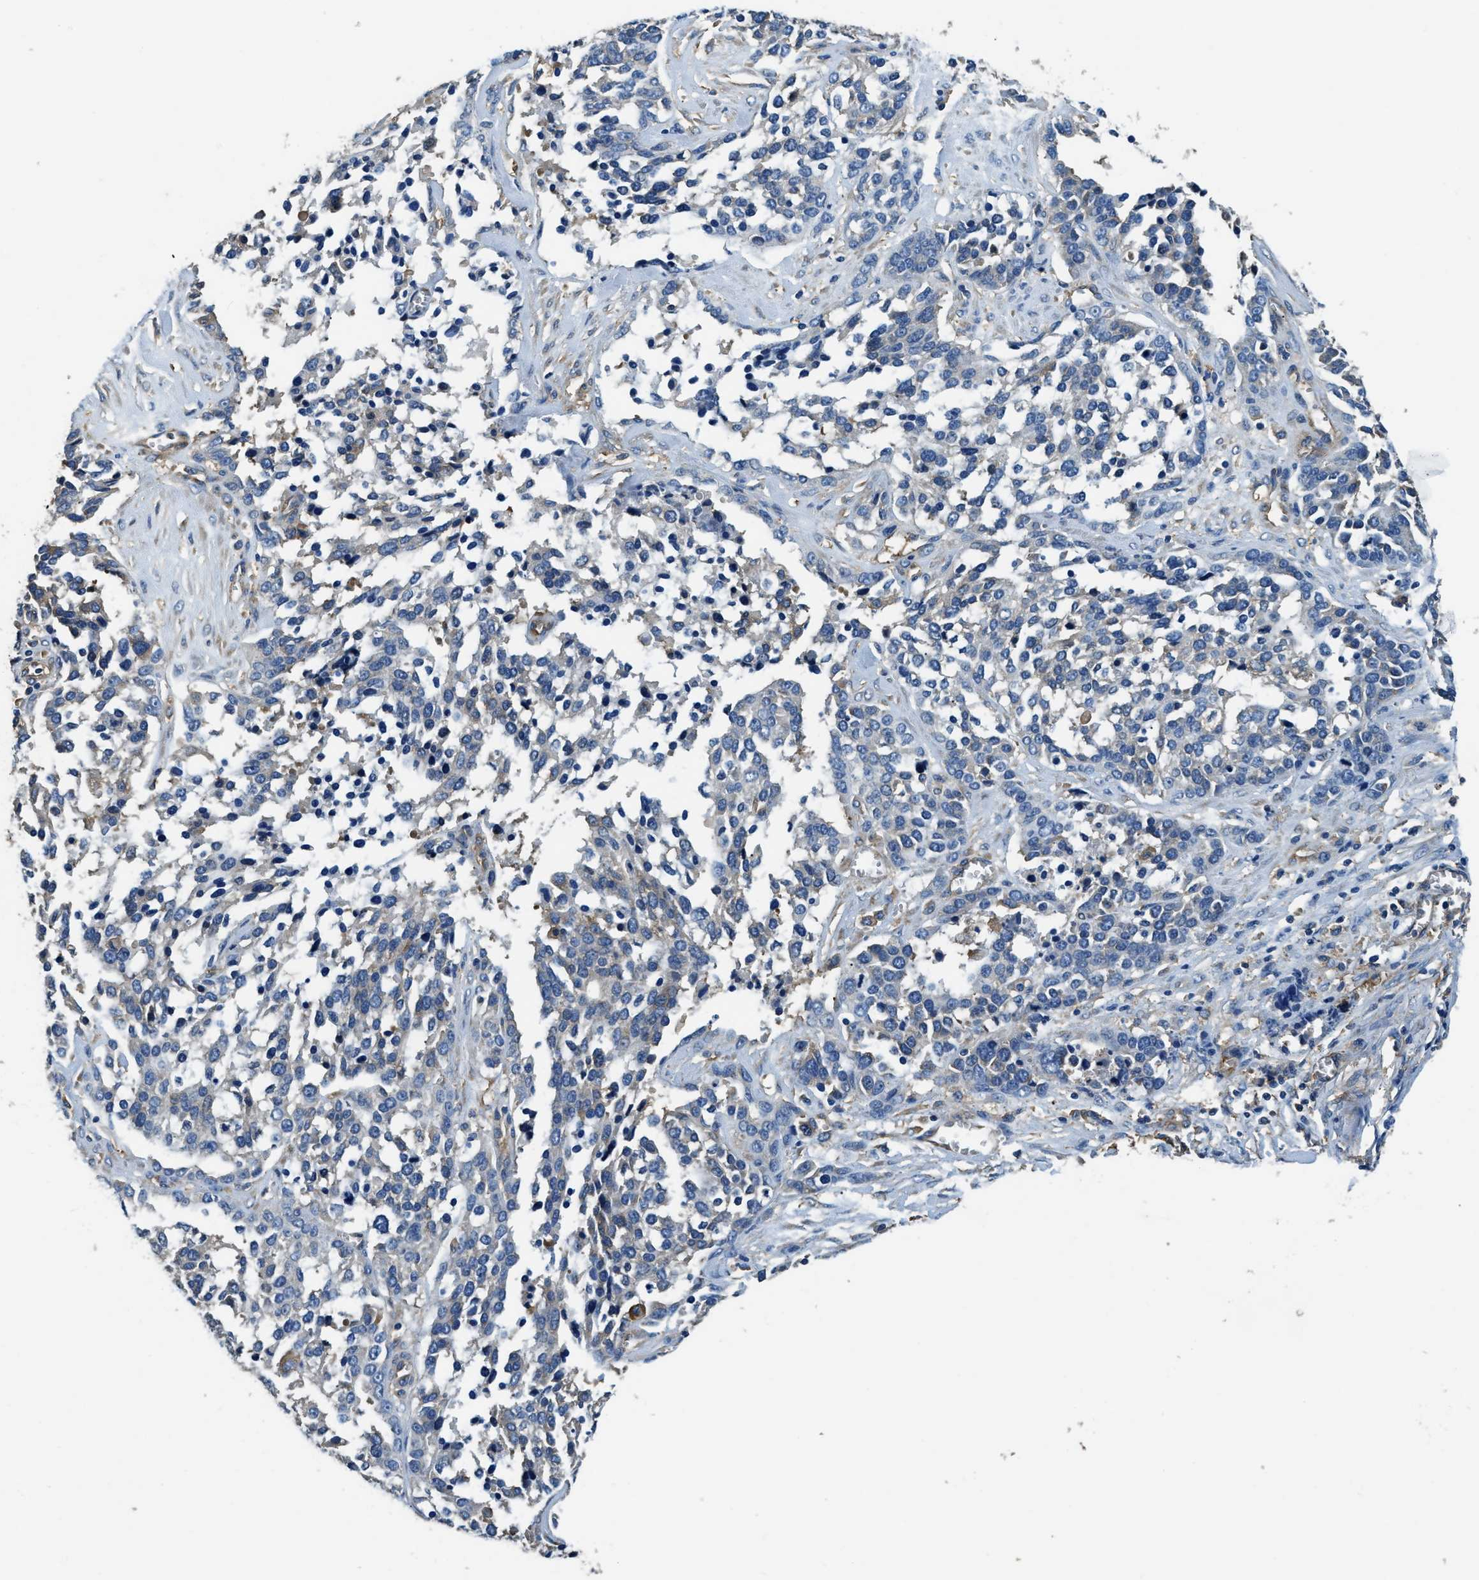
{"staining": {"intensity": "weak", "quantity": "<25%", "location": "cytoplasmic/membranous"}, "tissue": "ovarian cancer", "cell_type": "Tumor cells", "image_type": "cancer", "snomed": [{"axis": "morphology", "description": "Cystadenocarcinoma, serous, NOS"}, {"axis": "topography", "description": "Ovary"}], "caption": "Immunohistochemical staining of human ovarian cancer demonstrates no significant staining in tumor cells.", "gene": "EEA1", "patient": {"sex": "female", "age": 44}}